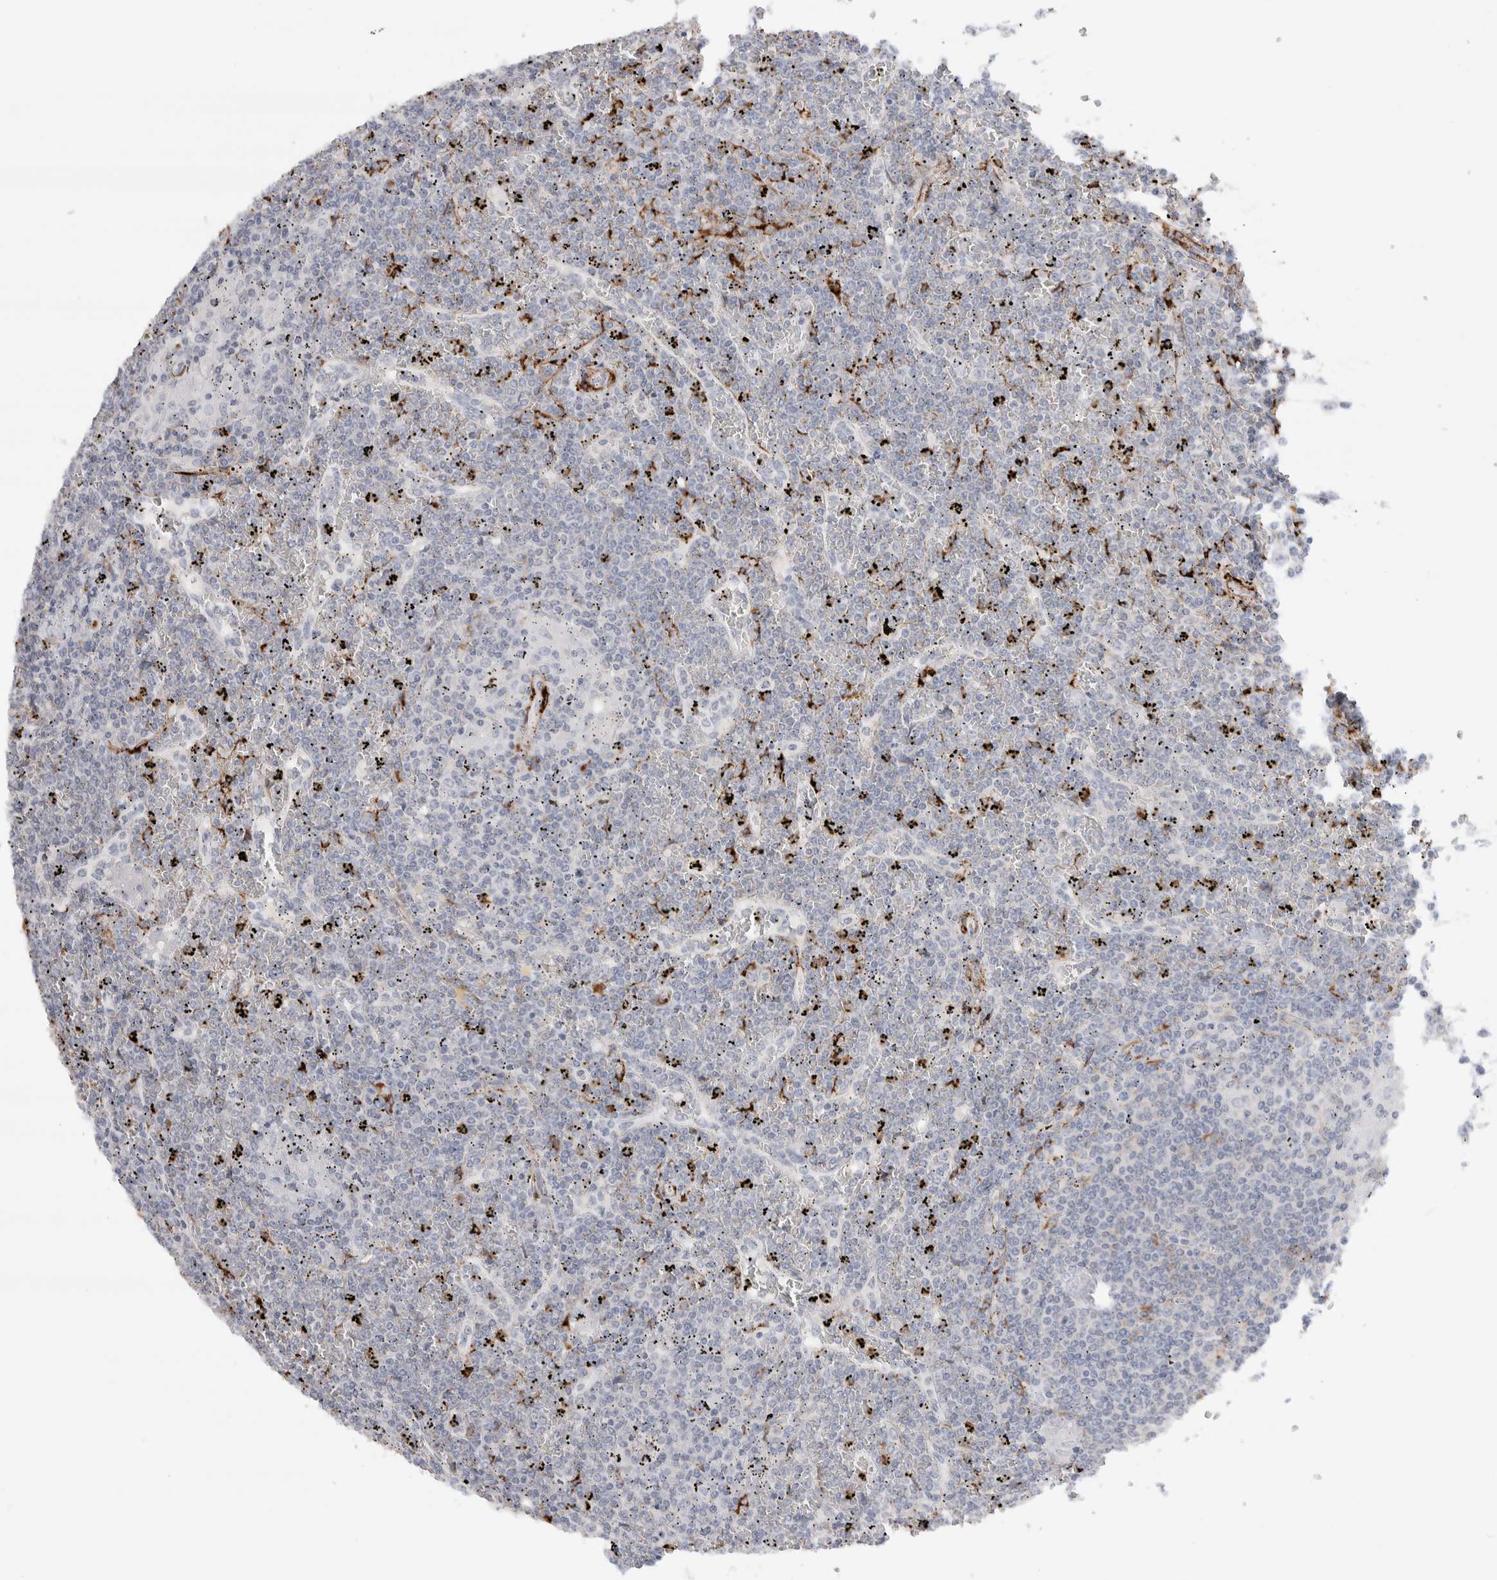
{"staining": {"intensity": "negative", "quantity": "none", "location": "none"}, "tissue": "lymphoma", "cell_type": "Tumor cells", "image_type": "cancer", "snomed": [{"axis": "morphology", "description": "Malignant lymphoma, non-Hodgkin's type, Low grade"}, {"axis": "topography", "description": "Spleen"}], "caption": "Immunohistochemistry (IHC) of human lymphoma displays no staining in tumor cells.", "gene": "SEPTIN4", "patient": {"sex": "female", "age": 19}}